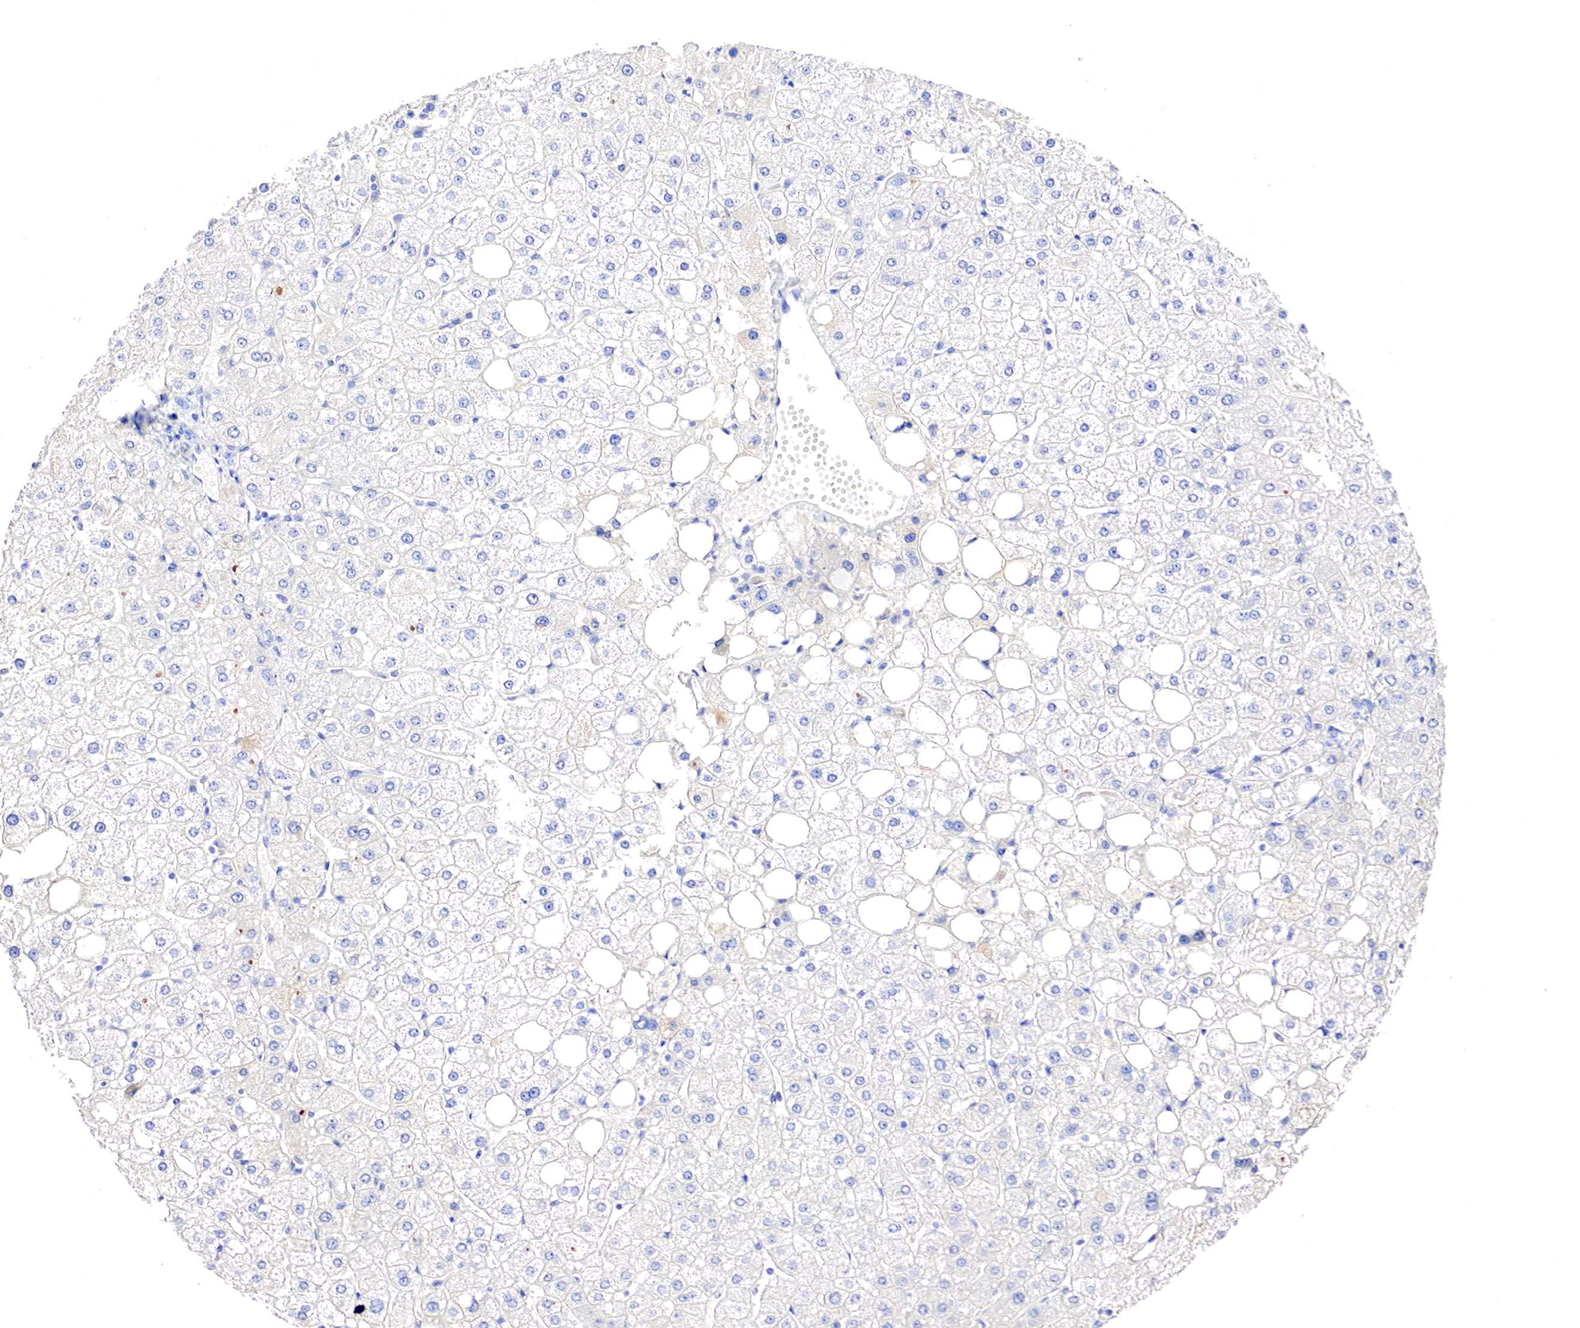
{"staining": {"intensity": "negative", "quantity": "none", "location": "none"}, "tissue": "liver", "cell_type": "Cholangiocytes", "image_type": "normal", "snomed": [{"axis": "morphology", "description": "Normal tissue, NOS"}, {"axis": "topography", "description": "Liver"}], "caption": "High magnification brightfield microscopy of benign liver stained with DAB (brown) and counterstained with hematoxylin (blue): cholangiocytes show no significant positivity.", "gene": "GATA1", "patient": {"sex": "male", "age": 35}}